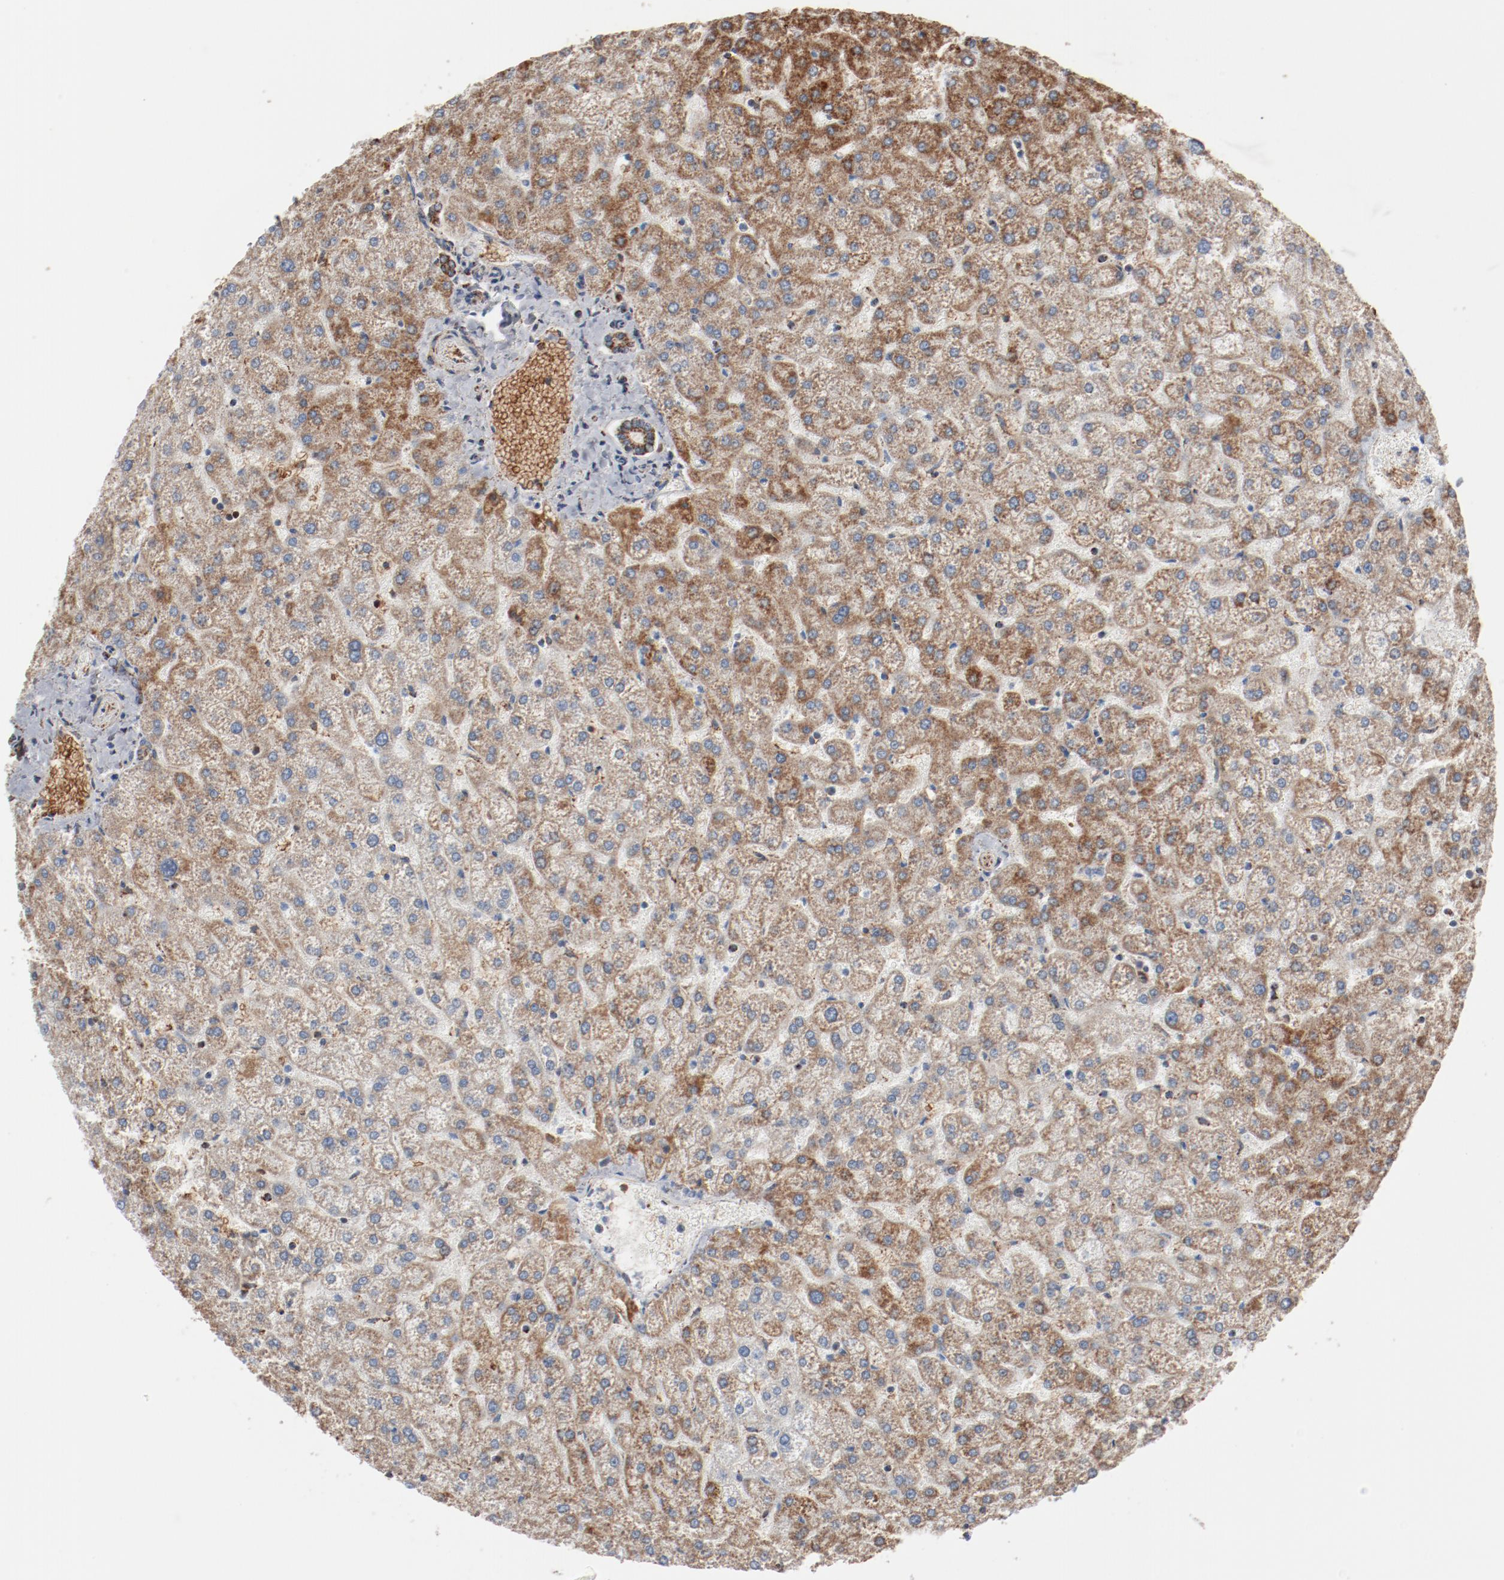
{"staining": {"intensity": "moderate", "quantity": ">75%", "location": "cytoplasmic/membranous"}, "tissue": "liver", "cell_type": "Cholangiocytes", "image_type": "normal", "snomed": [{"axis": "morphology", "description": "Normal tissue, NOS"}, {"axis": "topography", "description": "Liver"}], "caption": "Cholangiocytes exhibit medium levels of moderate cytoplasmic/membranous positivity in approximately >75% of cells in unremarkable liver. The protein of interest is stained brown, and the nuclei are stained in blue (DAB IHC with brightfield microscopy, high magnification).", "gene": "NDUFB8", "patient": {"sex": "female", "age": 32}}